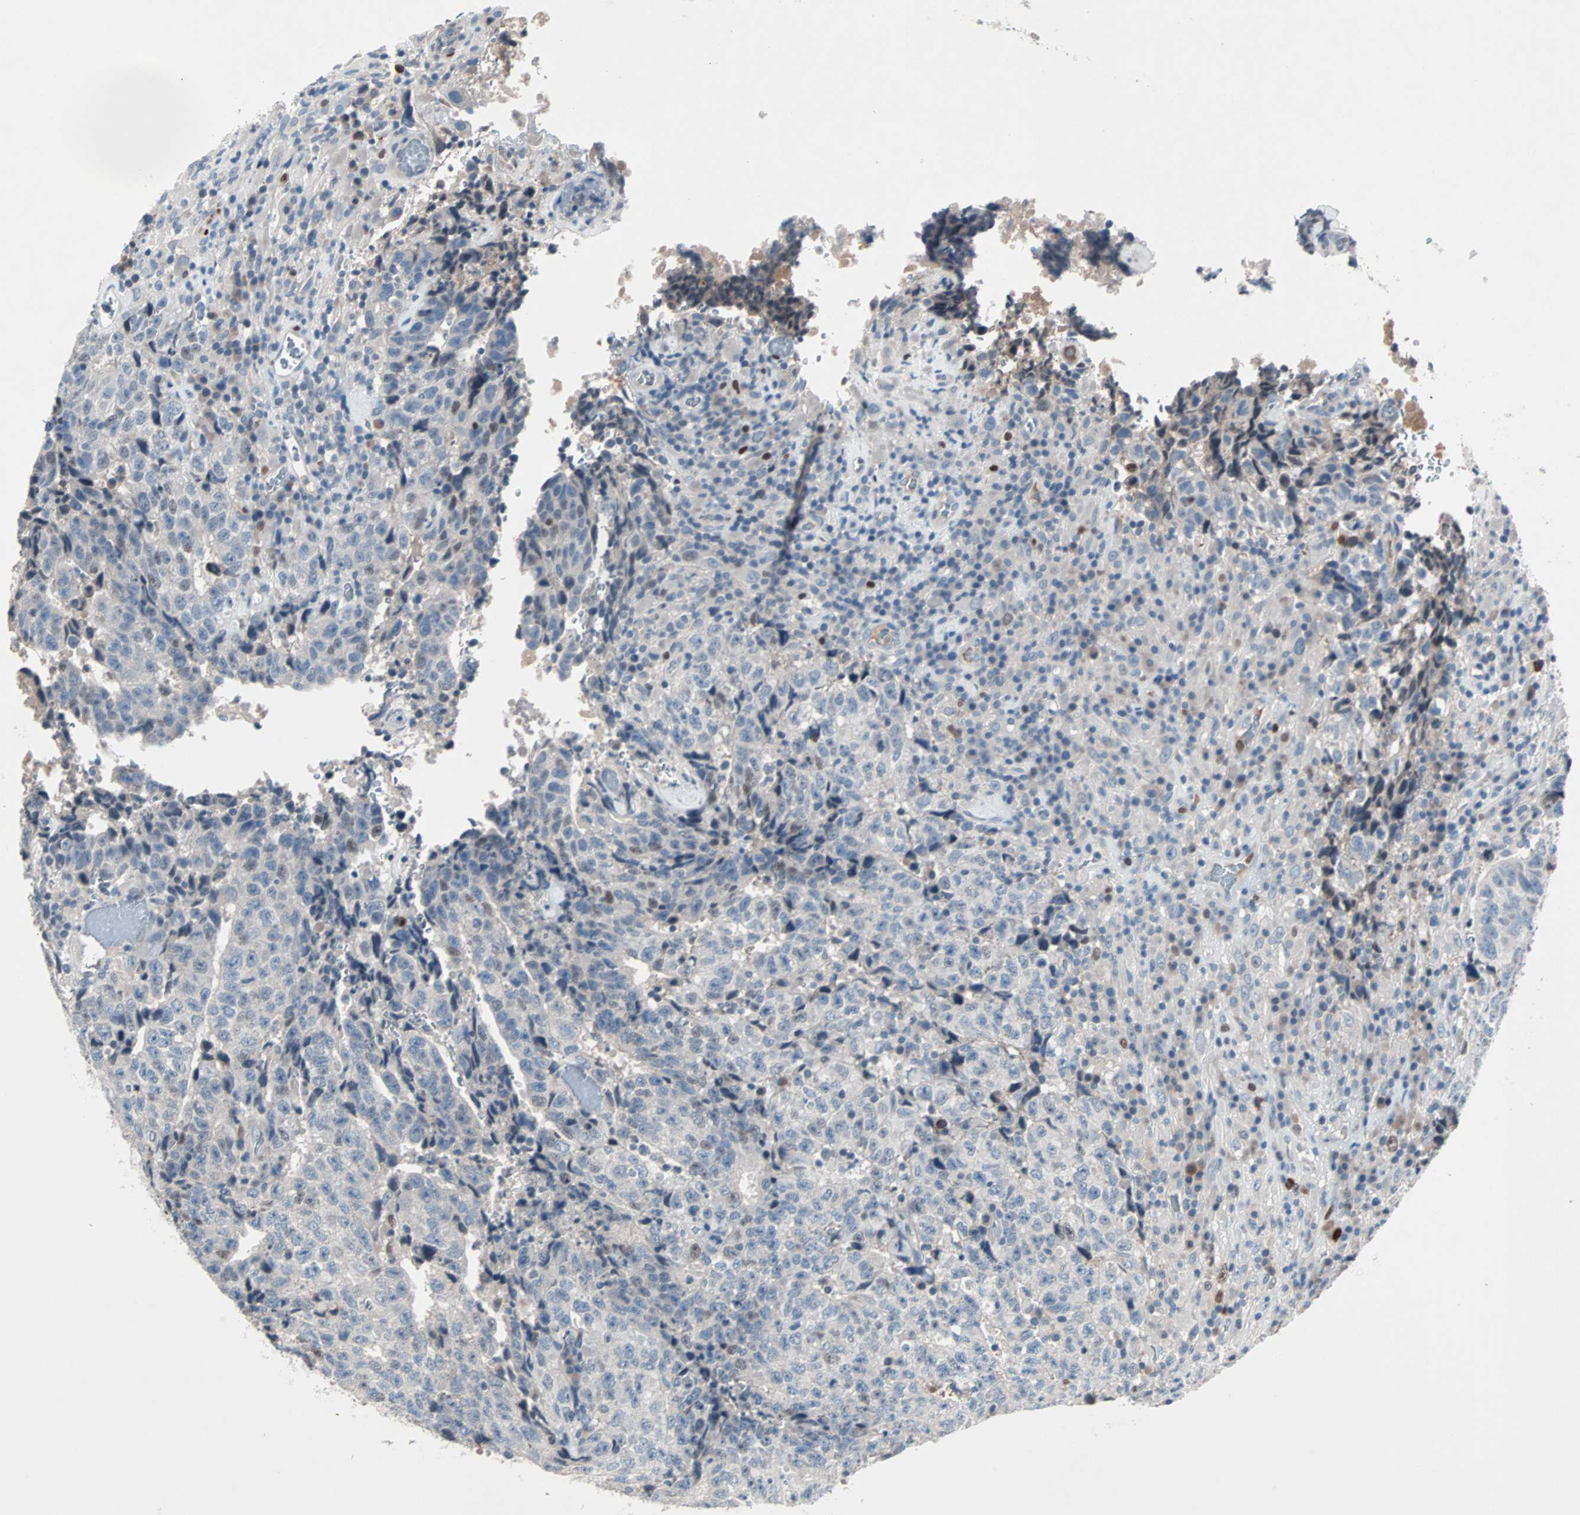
{"staining": {"intensity": "moderate", "quantity": "<25%", "location": "nuclear"}, "tissue": "testis cancer", "cell_type": "Tumor cells", "image_type": "cancer", "snomed": [{"axis": "morphology", "description": "Necrosis, NOS"}, {"axis": "morphology", "description": "Carcinoma, Embryonal, NOS"}, {"axis": "topography", "description": "Testis"}], "caption": "IHC image of neoplastic tissue: human testis cancer (embryonal carcinoma) stained using immunohistochemistry (IHC) shows low levels of moderate protein expression localized specifically in the nuclear of tumor cells, appearing as a nuclear brown color.", "gene": "CCNE2", "patient": {"sex": "male", "age": 19}}